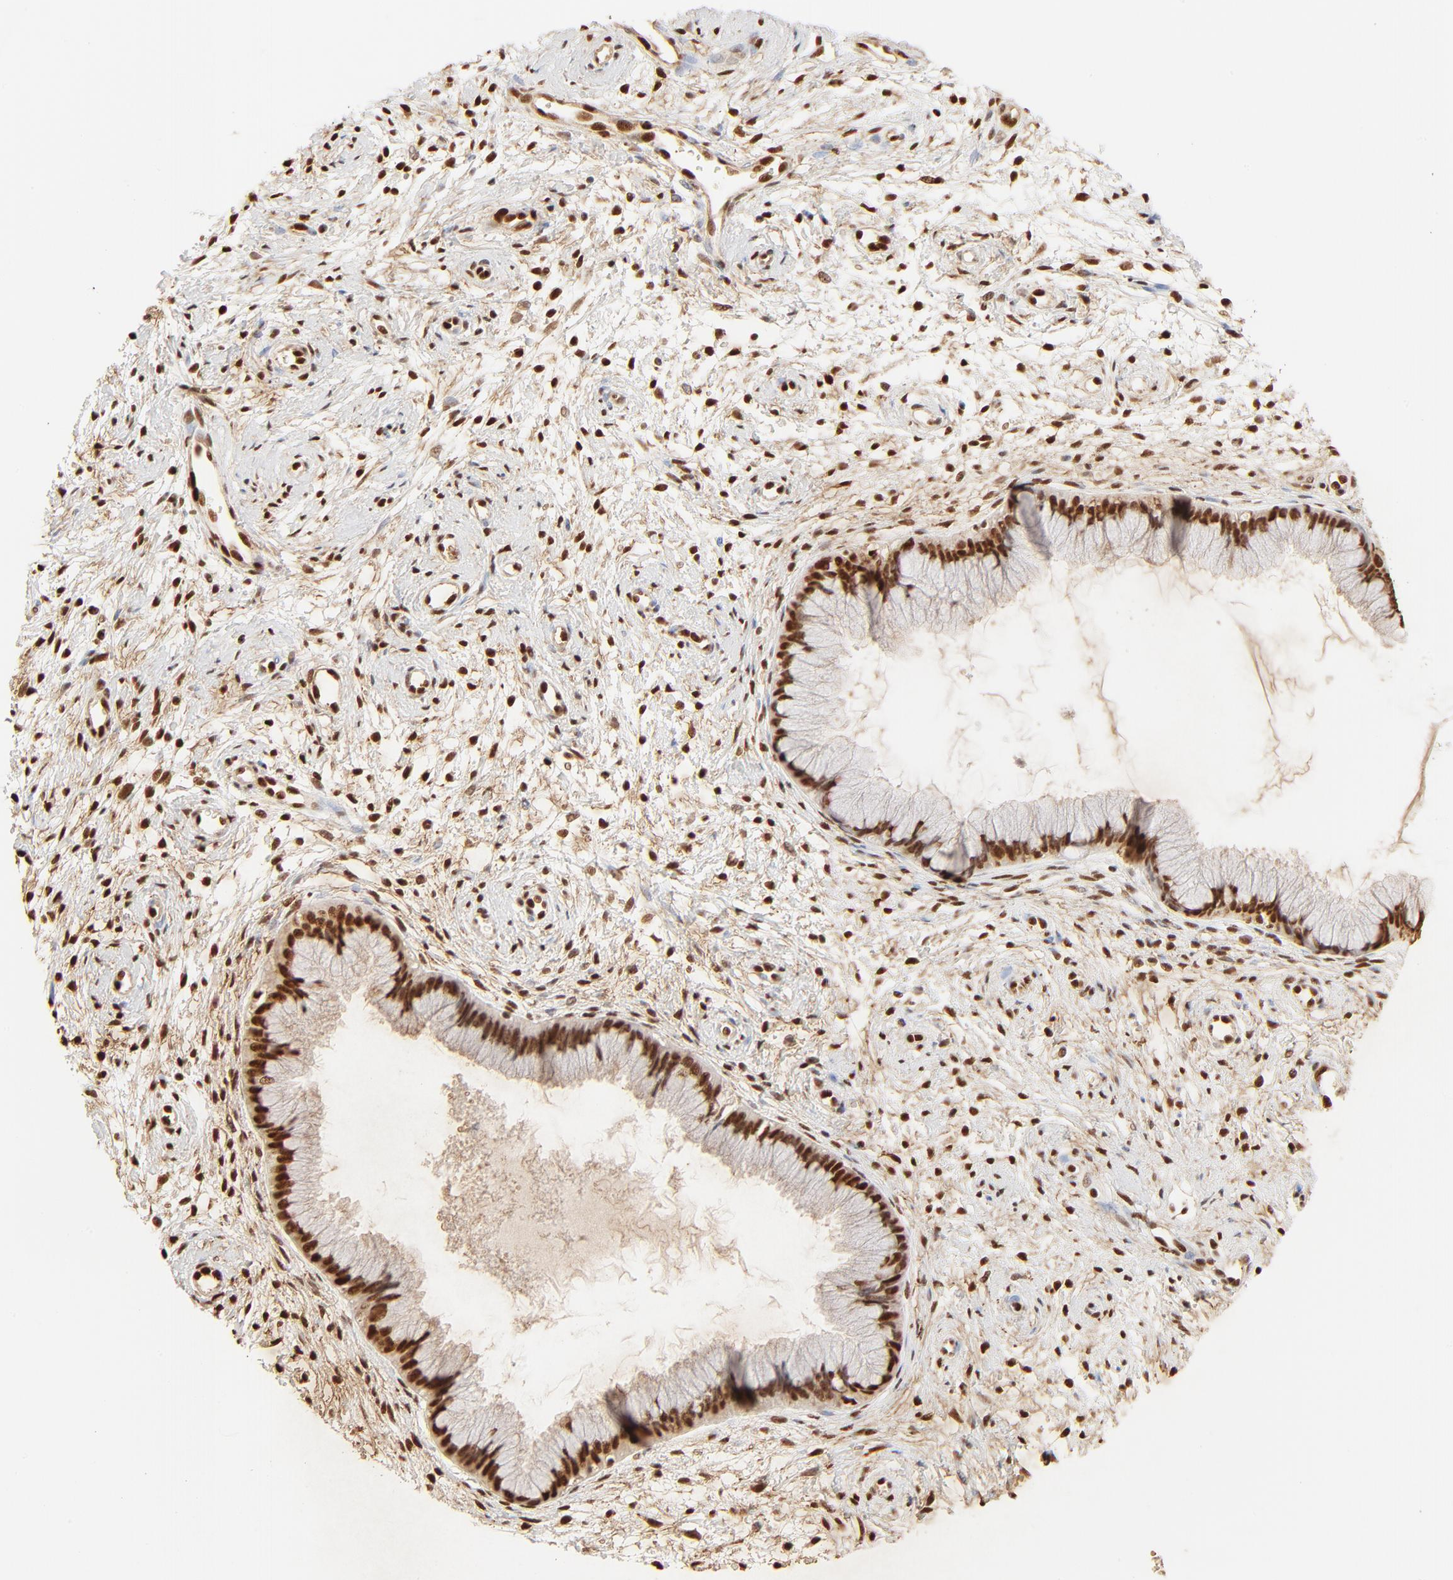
{"staining": {"intensity": "strong", "quantity": ">75%", "location": "nuclear"}, "tissue": "cervix", "cell_type": "Glandular cells", "image_type": "normal", "snomed": [{"axis": "morphology", "description": "Normal tissue, NOS"}, {"axis": "topography", "description": "Cervix"}], "caption": "Cervix stained for a protein (brown) shows strong nuclear positive staining in about >75% of glandular cells.", "gene": "FAM50A", "patient": {"sex": "female", "age": 39}}